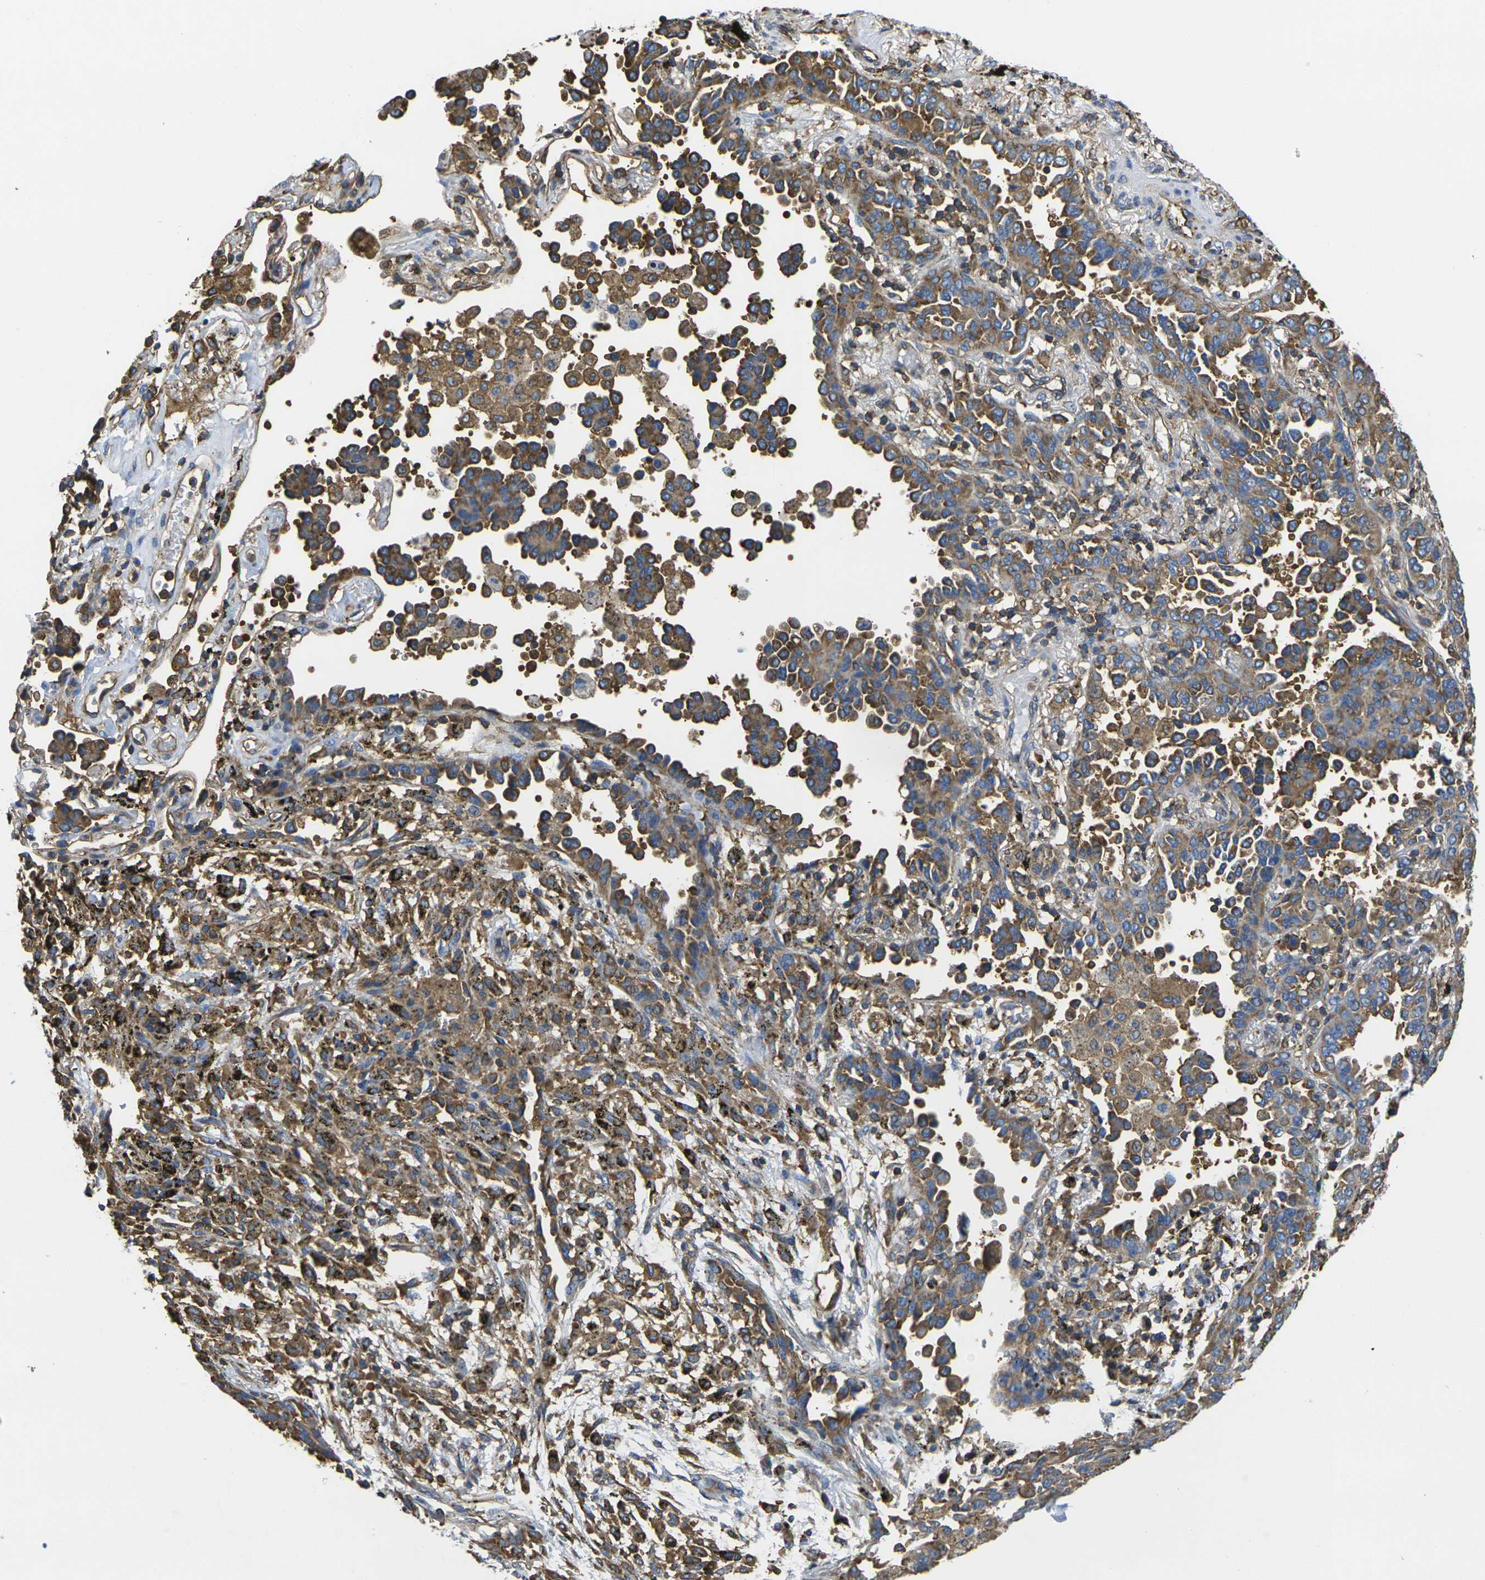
{"staining": {"intensity": "moderate", "quantity": ">75%", "location": "cytoplasmic/membranous"}, "tissue": "lung cancer", "cell_type": "Tumor cells", "image_type": "cancer", "snomed": [{"axis": "morphology", "description": "Normal tissue, NOS"}, {"axis": "morphology", "description": "Adenocarcinoma, NOS"}, {"axis": "topography", "description": "Lung"}], "caption": "Lung cancer stained with a protein marker reveals moderate staining in tumor cells.", "gene": "FAM110D", "patient": {"sex": "male", "age": 59}}